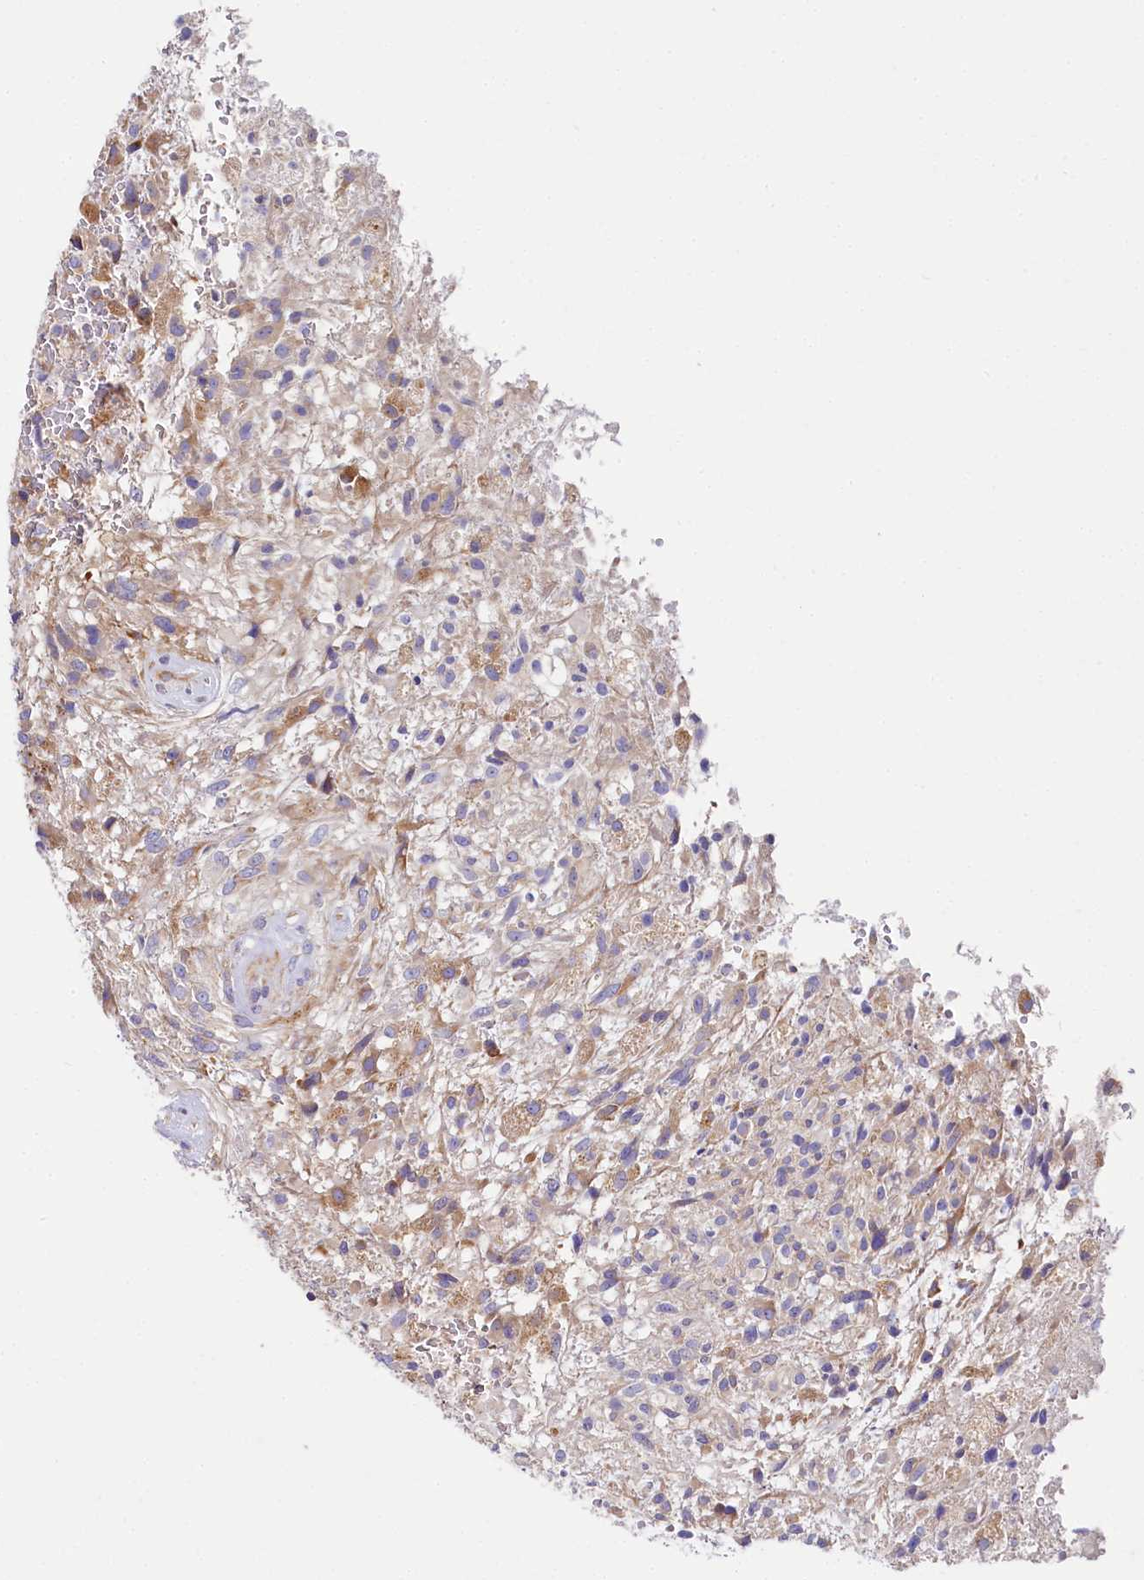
{"staining": {"intensity": "weak", "quantity": "<25%", "location": "cytoplasmic/membranous"}, "tissue": "glioma", "cell_type": "Tumor cells", "image_type": "cancer", "snomed": [{"axis": "morphology", "description": "Glioma, malignant, High grade"}, {"axis": "topography", "description": "Brain"}], "caption": "Photomicrograph shows no protein staining in tumor cells of glioma tissue.", "gene": "QARS1", "patient": {"sex": "male", "age": 56}}